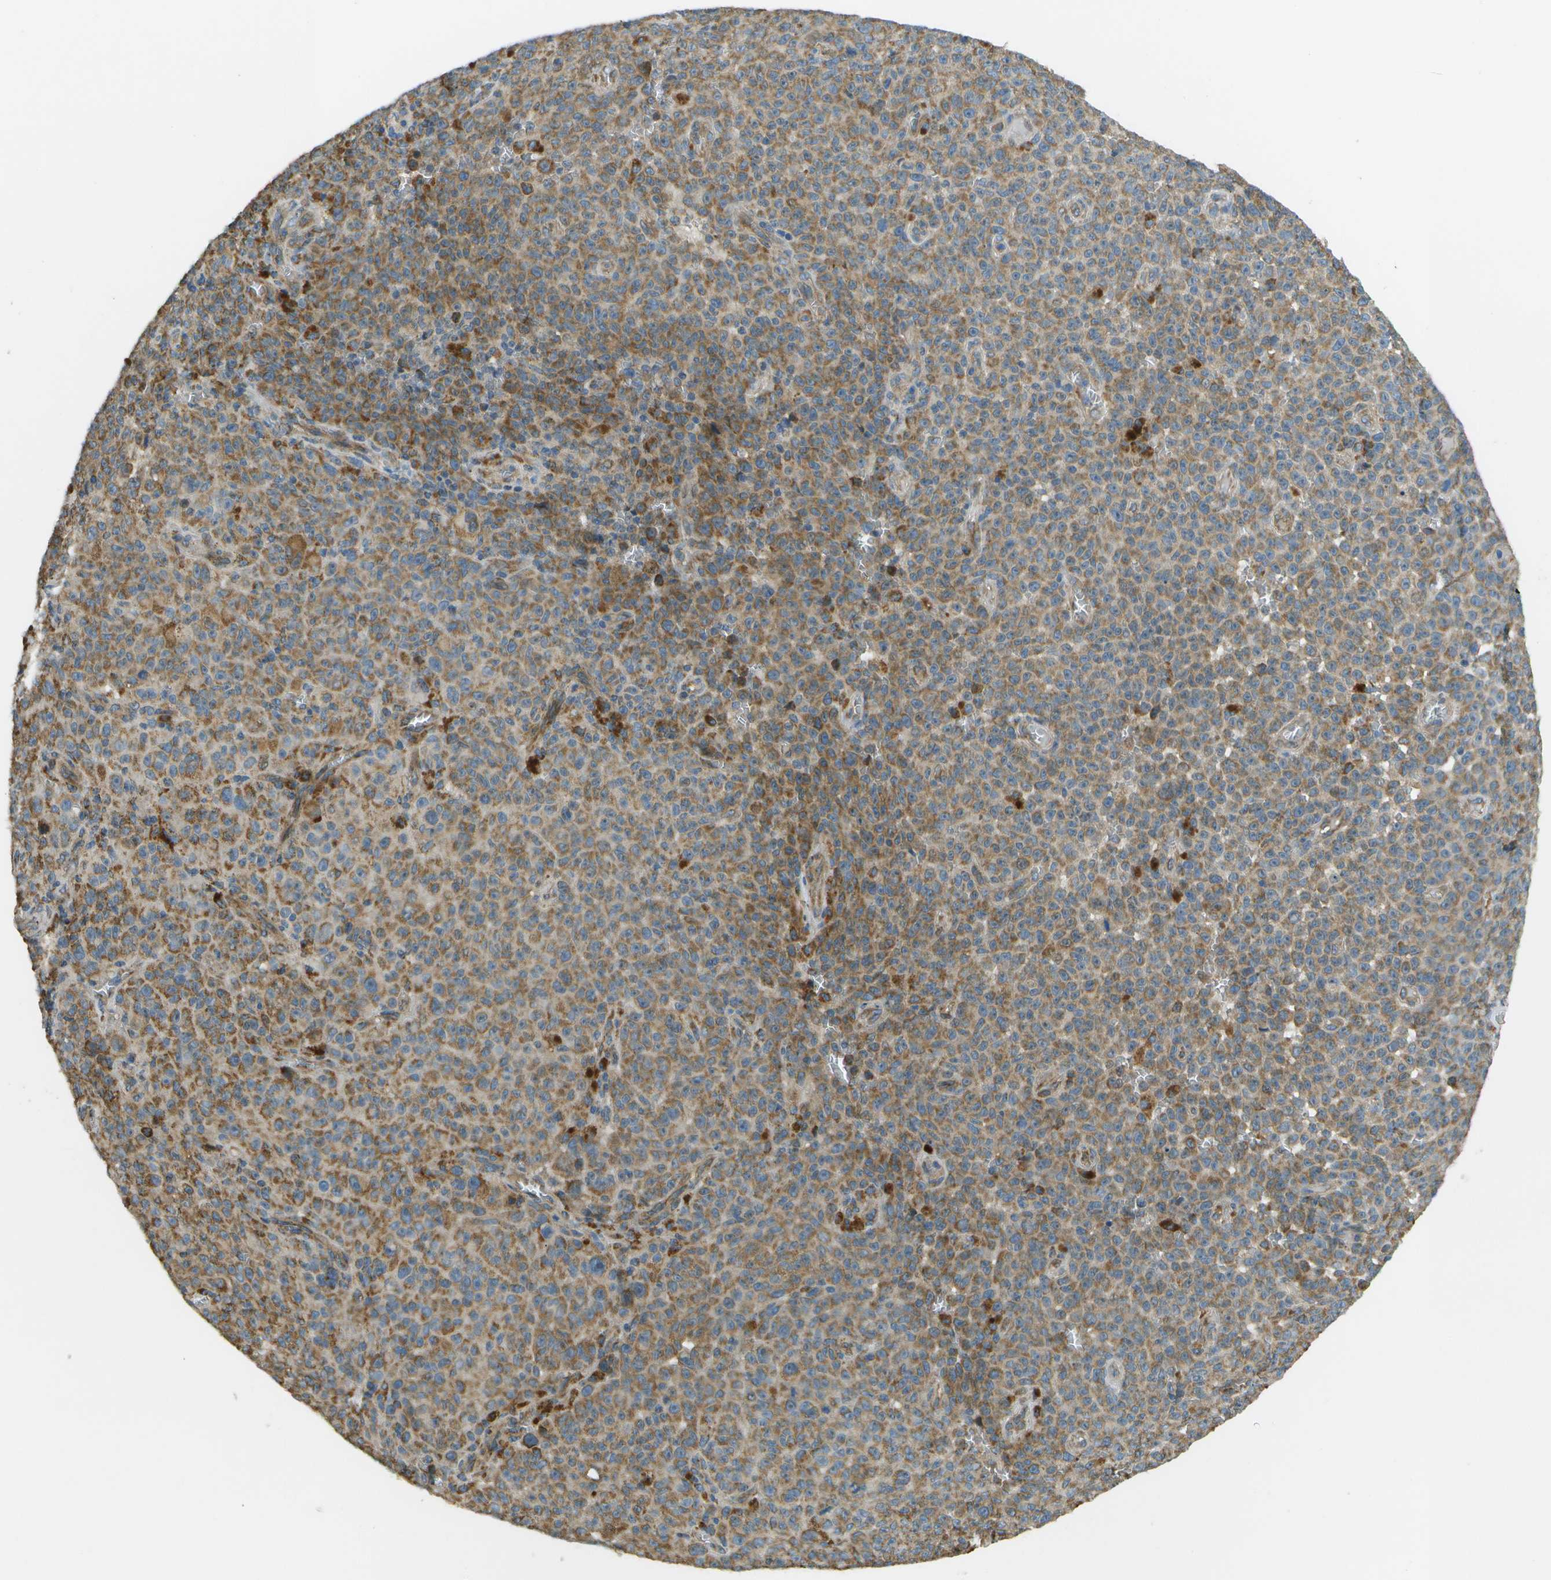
{"staining": {"intensity": "moderate", "quantity": ">75%", "location": "cytoplasmic/membranous"}, "tissue": "melanoma", "cell_type": "Tumor cells", "image_type": "cancer", "snomed": [{"axis": "morphology", "description": "Malignant melanoma, NOS"}, {"axis": "topography", "description": "Skin"}], "caption": "This histopathology image exhibits immunohistochemistry staining of human melanoma, with medium moderate cytoplasmic/membranous staining in approximately >75% of tumor cells.", "gene": "NRK", "patient": {"sex": "female", "age": 82}}